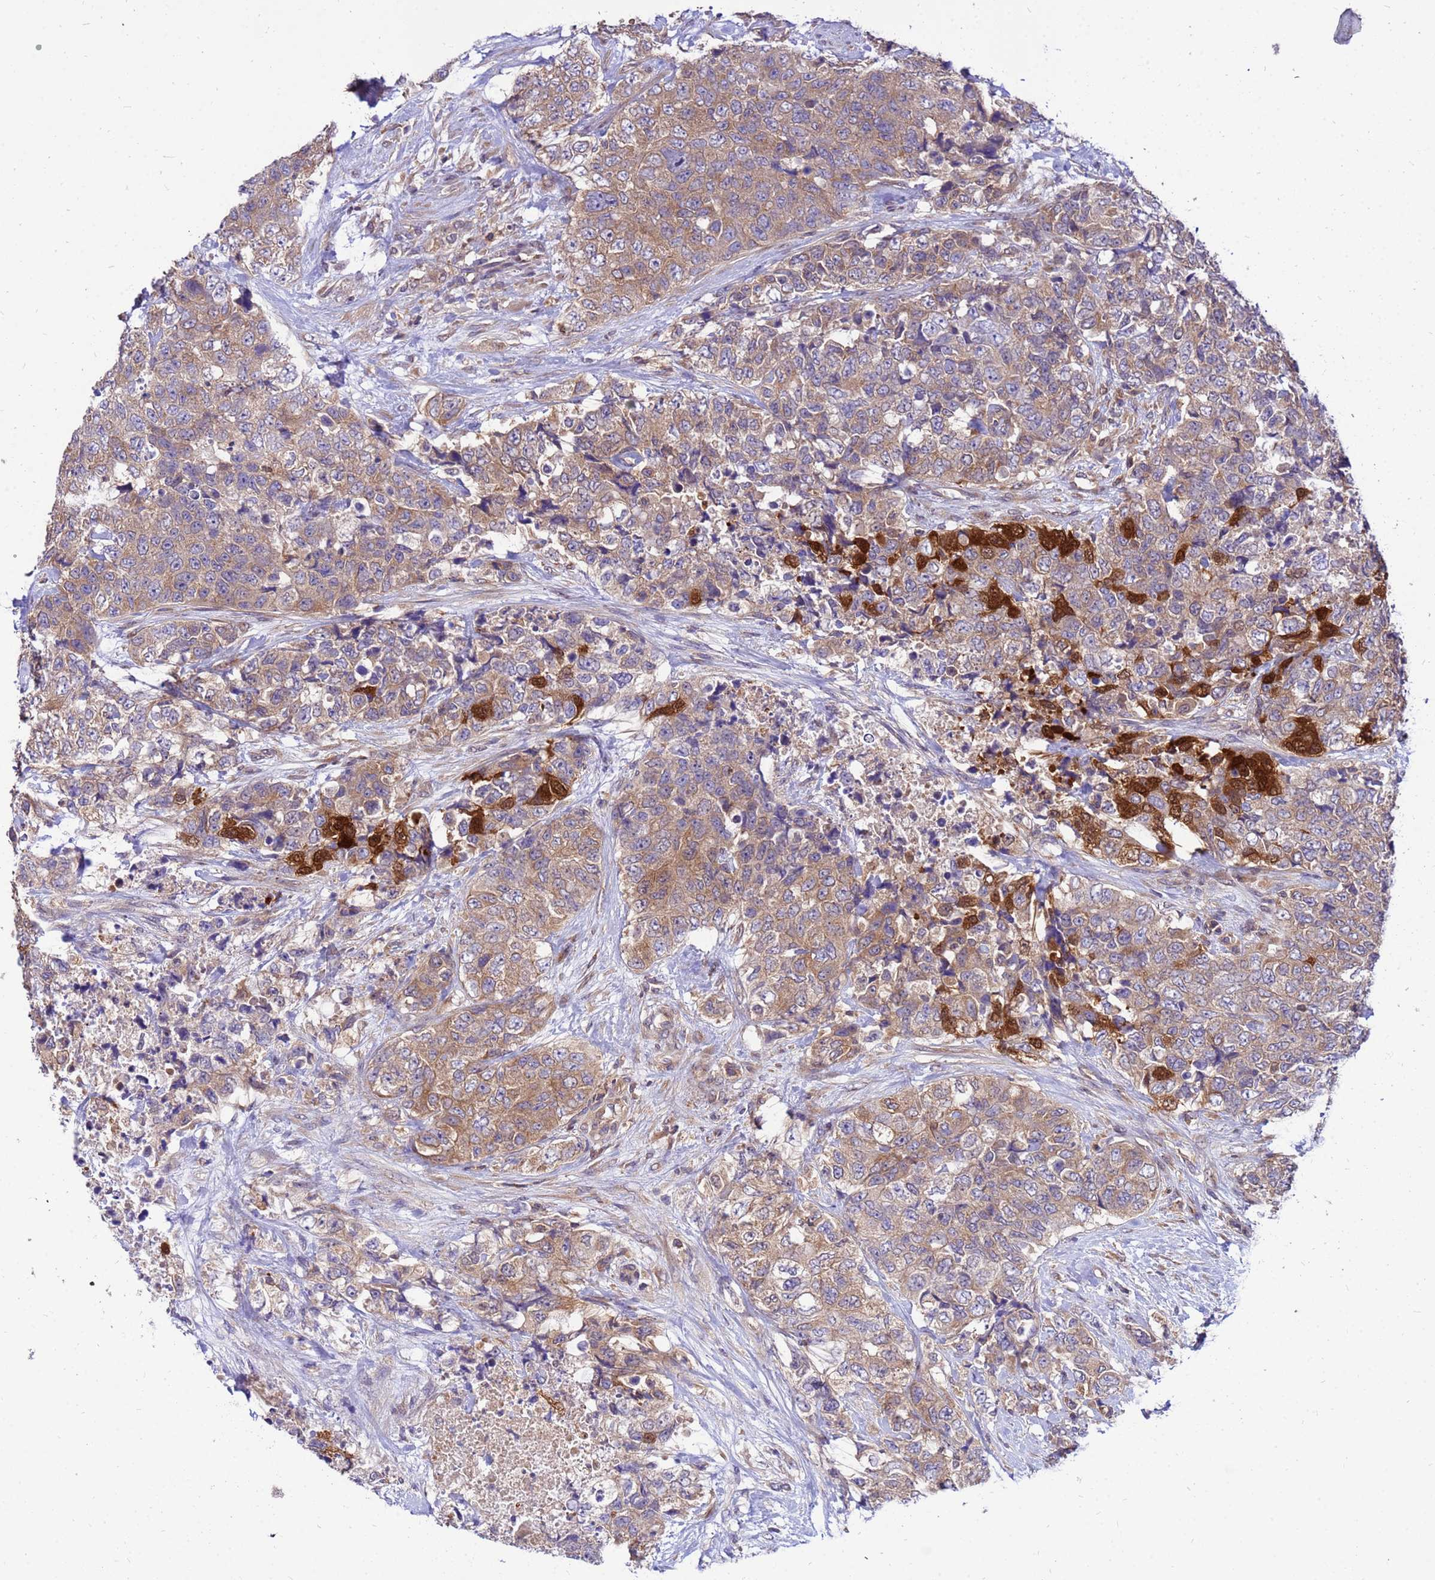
{"staining": {"intensity": "moderate", "quantity": ">75%", "location": "cytoplasmic/membranous"}, "tissue": "urothelial cancer", "cell_type": "Tumor cells", "image_type": "cancer", "snomed": [{"axis": "morphology", "description": "Urothelial carcinoma, High grade"}, {"axis": "topography", "description": "Urinary bladder"}], "caption": "DAB immunohistochemical staining of urothelial carcinoma (high-grade) demonstrates moderate cytoplasmic/membranous protein positivity in approximately >75% of tumor cells.", "gene": "GET3", "patient": {"sex": "female", "age": 78}}